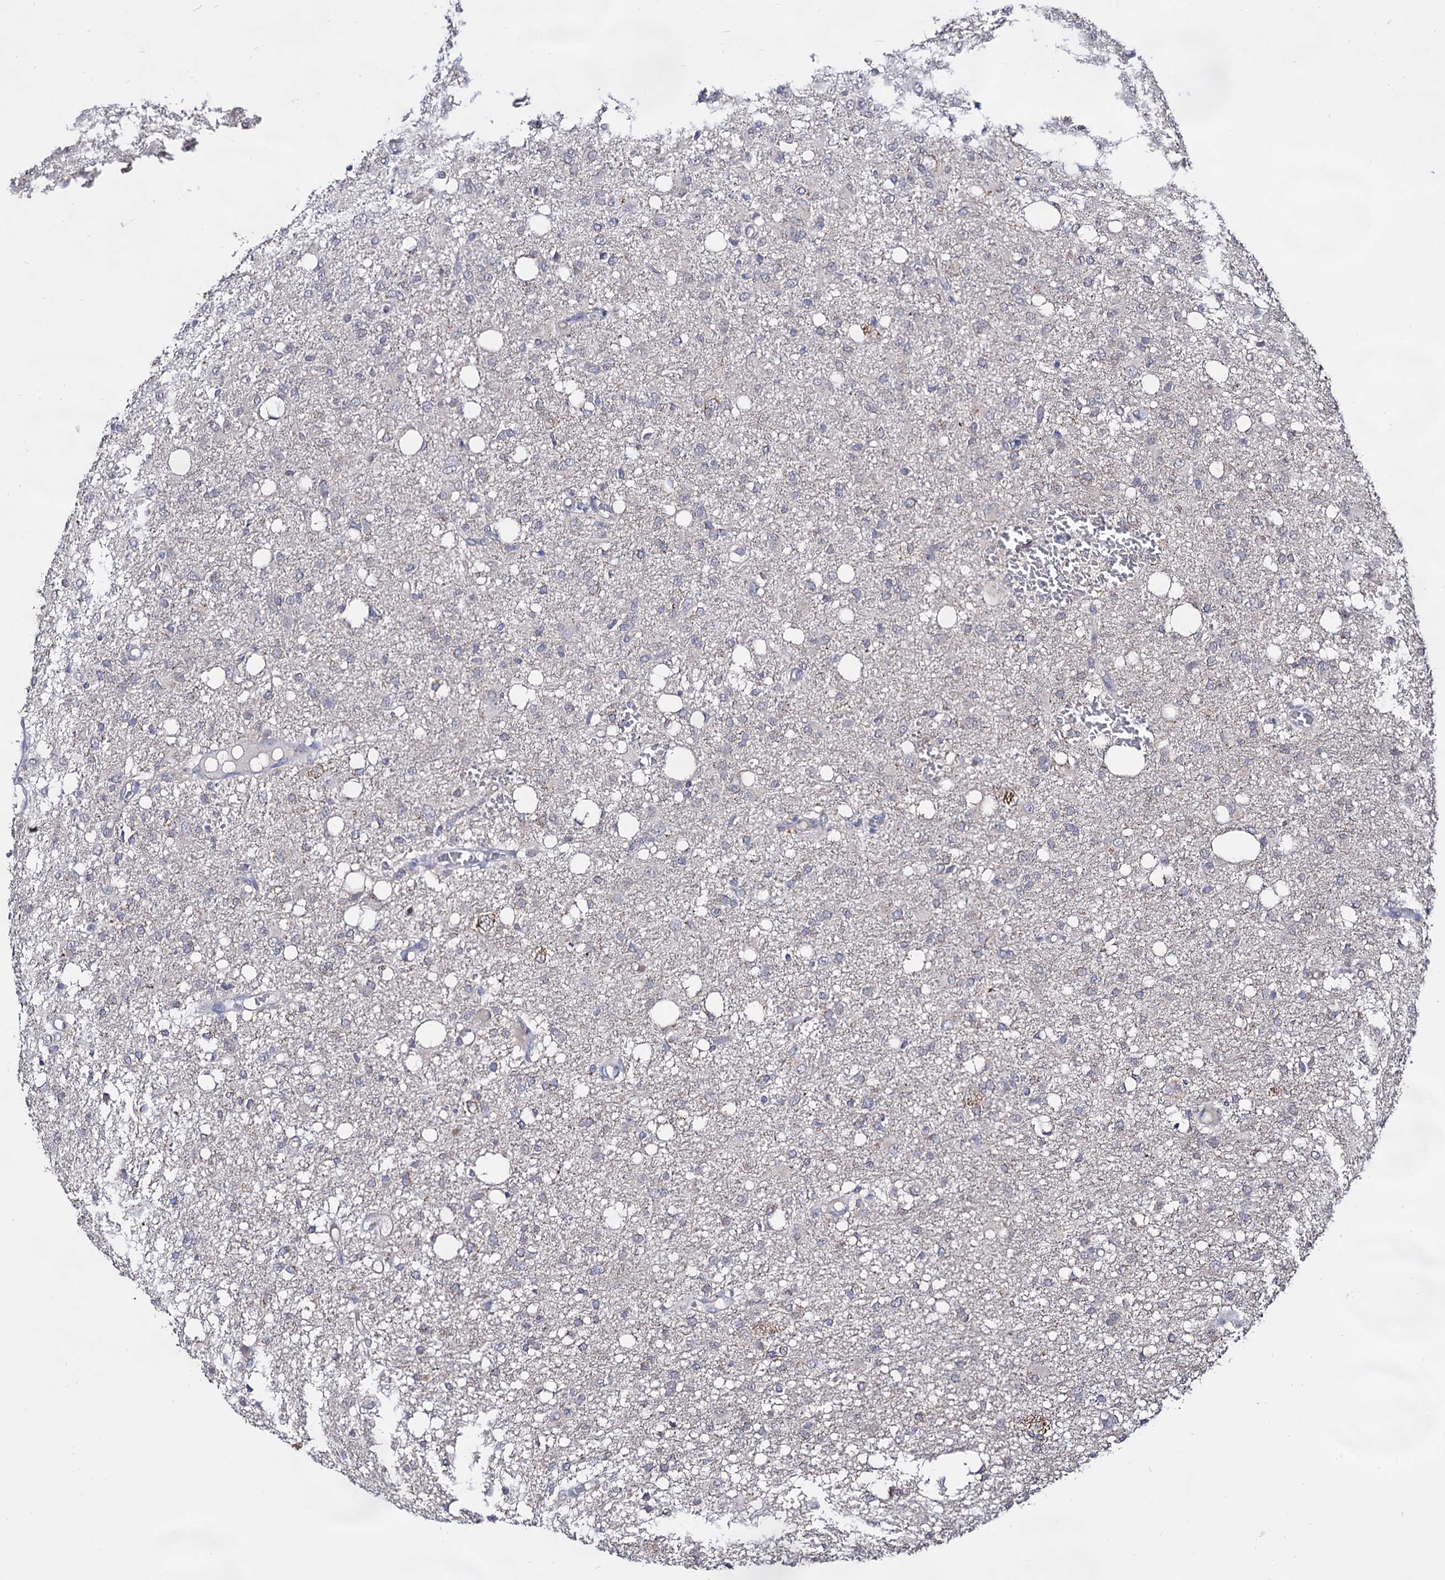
{"staining": {"intensity": "negative", "quantity": "none", "location": "none"}, "tissue": "glioma", "cell_type": "Tumor cells", "image_type": "cancer", "snomed": [{"axis": "morphology", "description": "Glioma, malignant, High grade"}, {"axis": "topography", "description": "Brain"}], "caption": "Immunohistochemistry (IHC) image of human glioma stained for a protein (brown), which exhibits no expression in tumor cells.", "gene": "ARFIP2", "patient": {"sex": "female", "age": 59}}